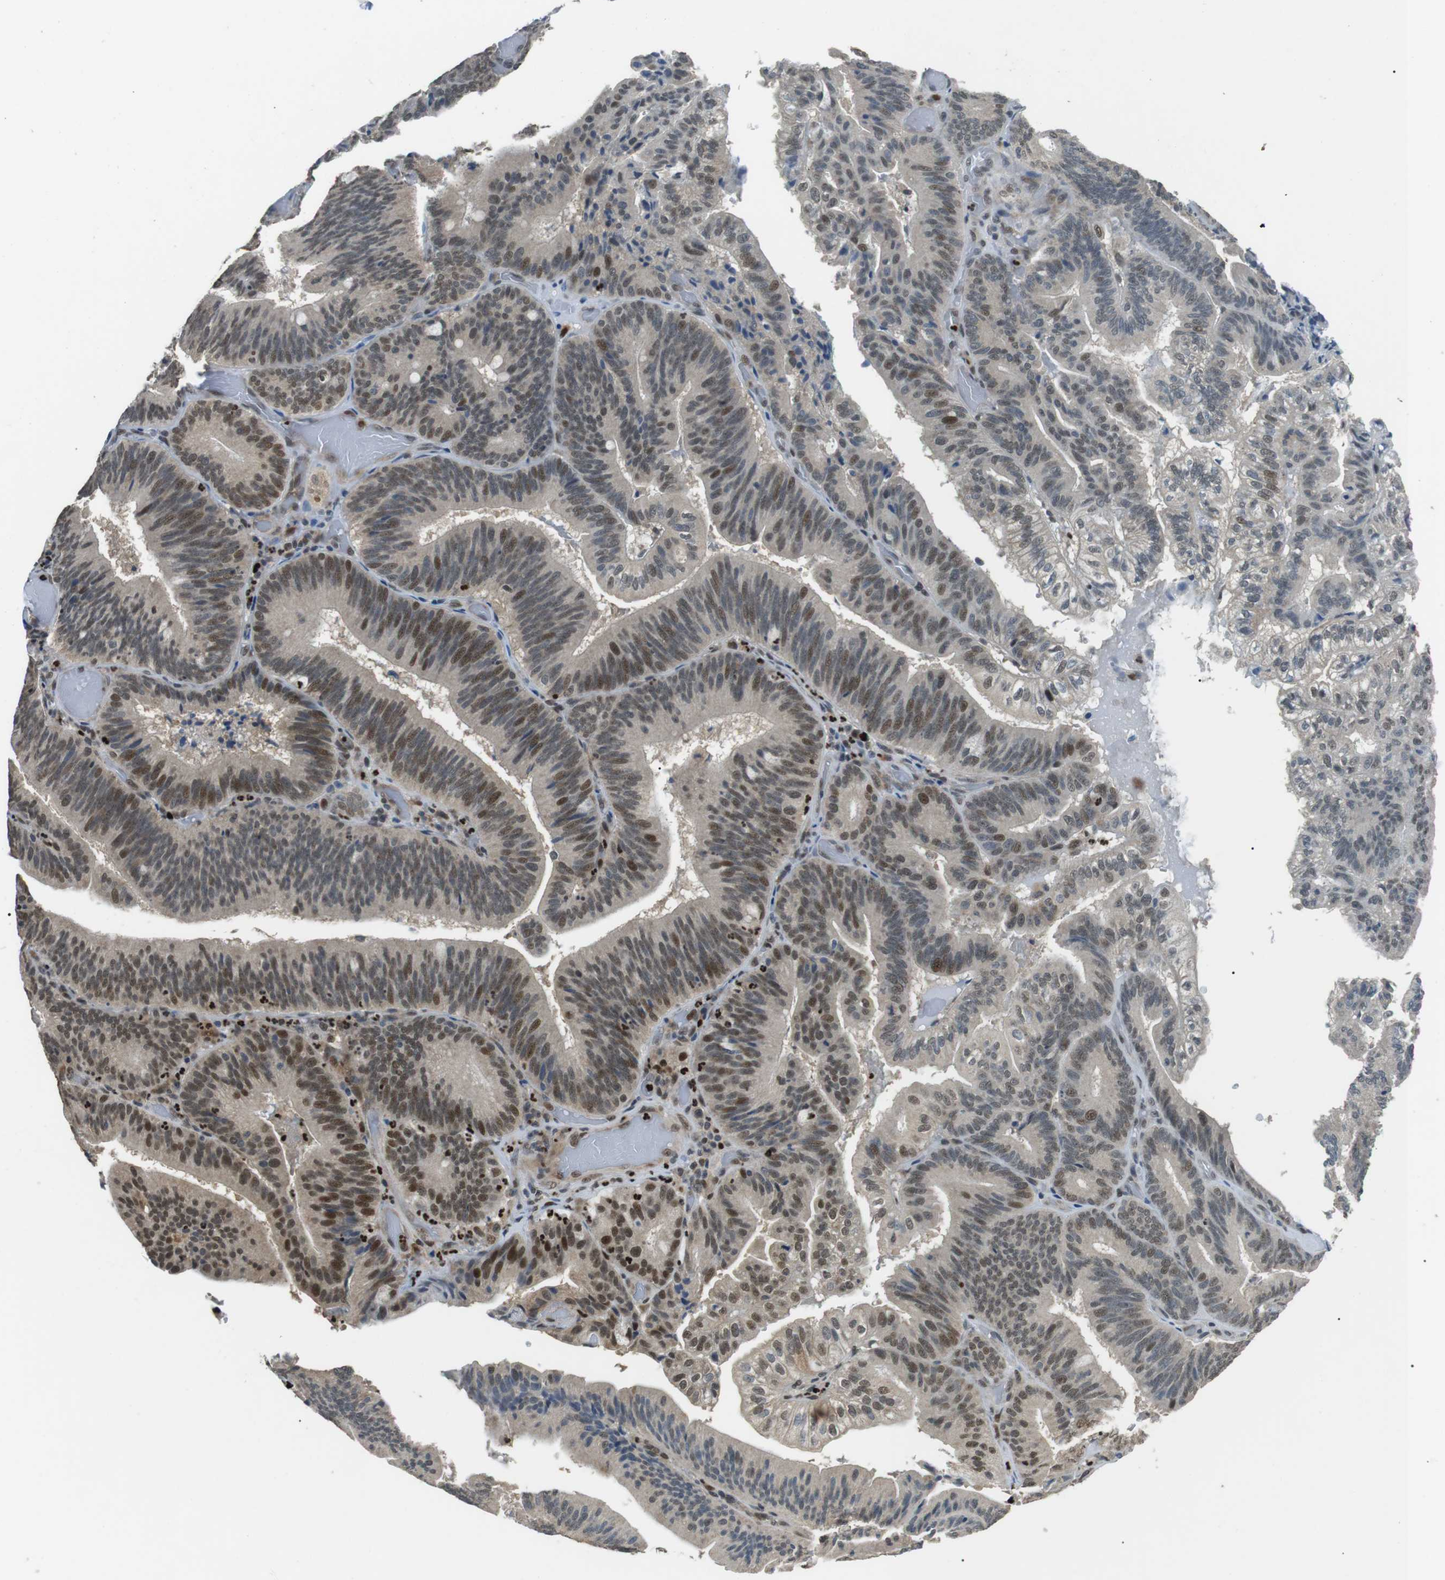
{"staining": {"intensity": "moderate", "quantity": "25%-75%", "location": "cytoplasmic/membranous,nuclear"}, "tissue": "pancreatic cancer", "cell_type": "Tumor cells", "image_type": "cancer", "snomed": [{"axis": "morphology", "description": "Adenocarcinoma, NOS"}, {"axis": "topography", "description": "Pancreas"}], "caption": "Approximately 25%-75% of tumor cells in pancreatic cancer (adenocarcinoma) show moderate cytoplasmic/membranous and nuclear protein positivity as visualized by brown immunohistochemical staining.", "gene": "ORAI3", "patient": {"sex": "male", "age": 82}}